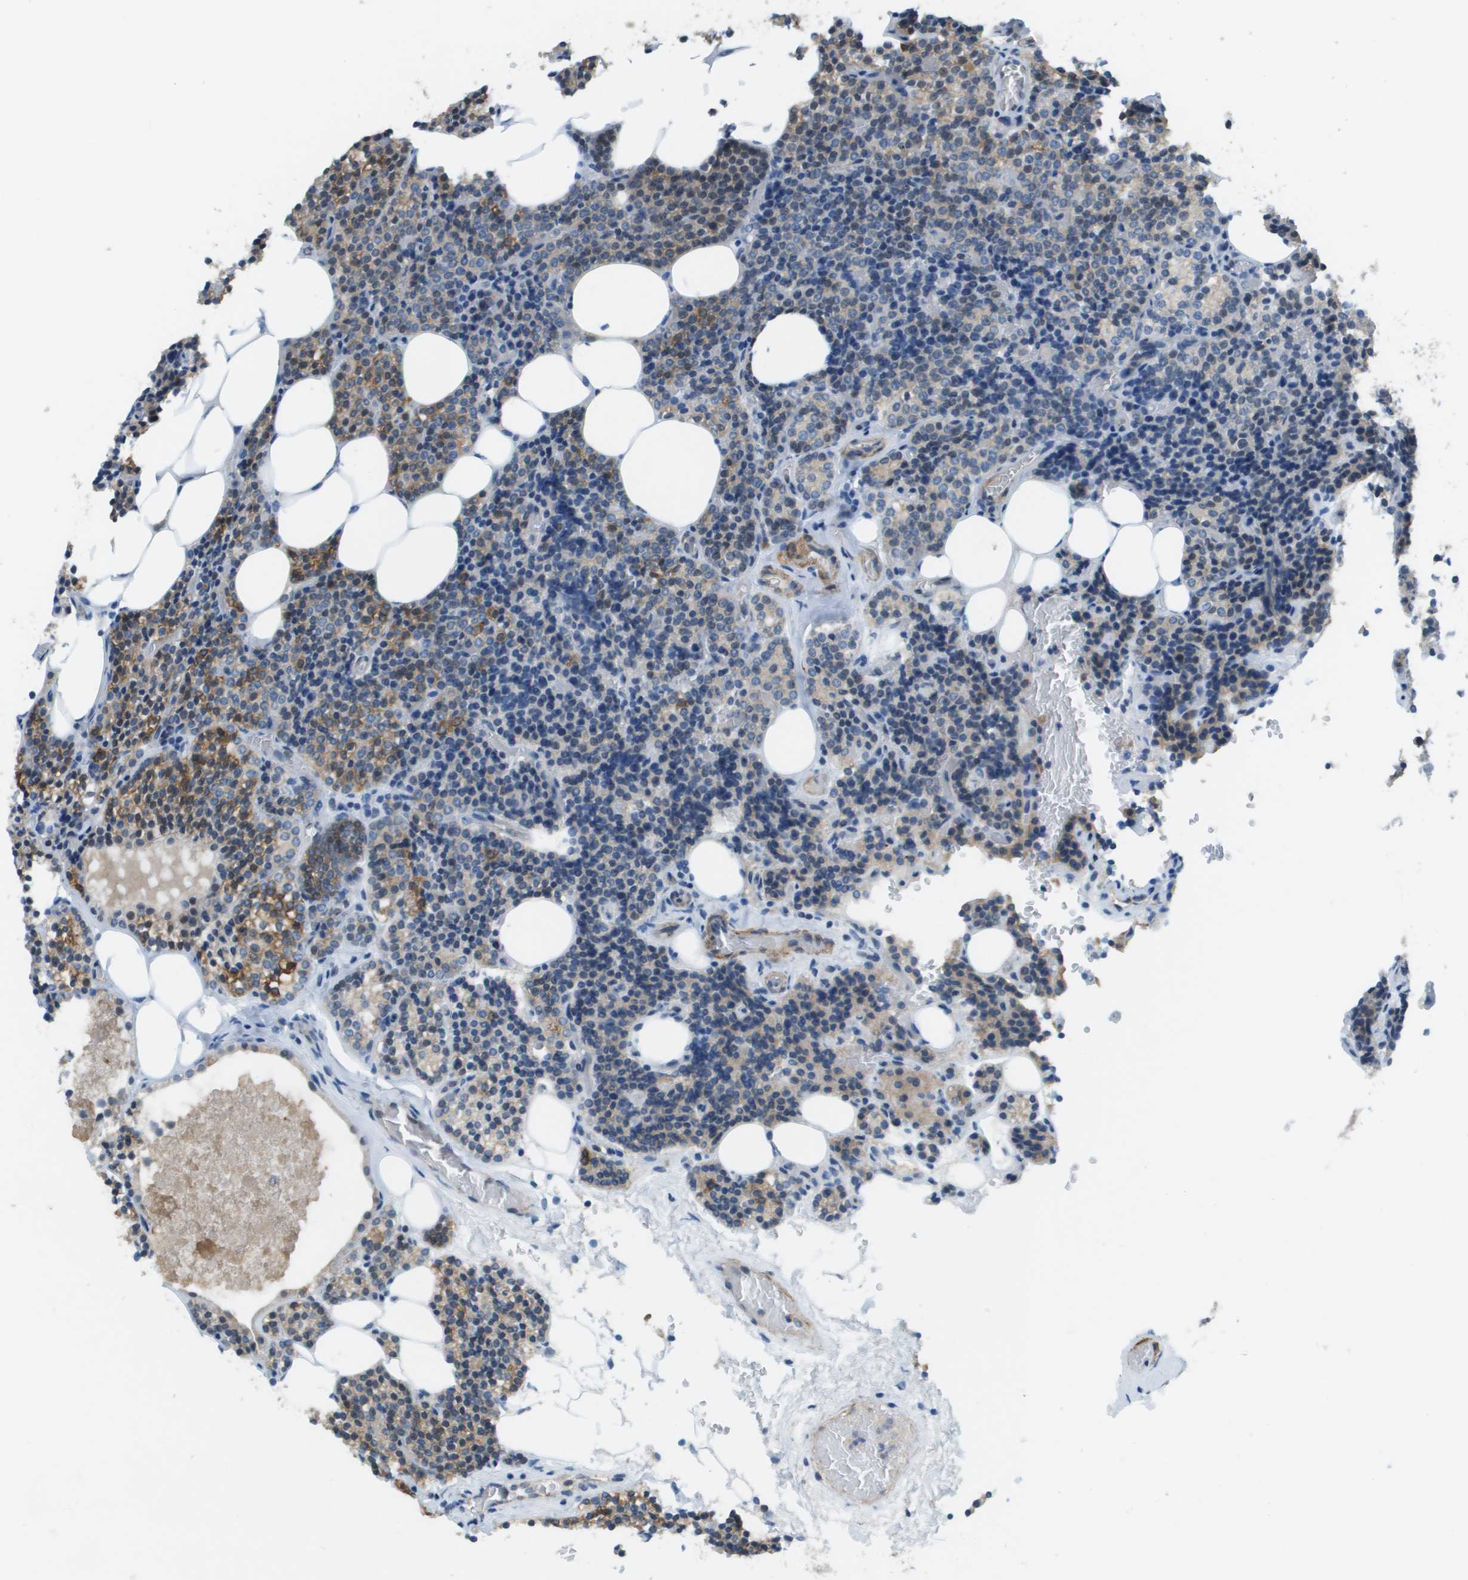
{"staining": {"intensity": "weak", "quantity": "25%-75%", "location": "cytoplasmic/membranous"}, "tissue": "parathyroid gland", "cell_type": "Glandular cells", "image_type": "normal", "snomed": [{"axis": "morphology", "description": "Normal tissue, NOS"}, {"axis": "morphology", "description": "Adenoma, NOS"}, {"axis": "topography", "description": "Parathyroid gland"}], "caption": "IHC staining of normal parathyroid gland, which demonstrates low levels of weak cytoplasmic/membranous positivity in about 25%-75% of glandular cells indicating weak cytoplasmic/membranous protein positivity. The staining was performed using DAB (brown) for protein detection and nuclei were counterstained in hematoxylin (blue).", "gene": "MYH11", "patient": {"sex": "female", "age": 54}}